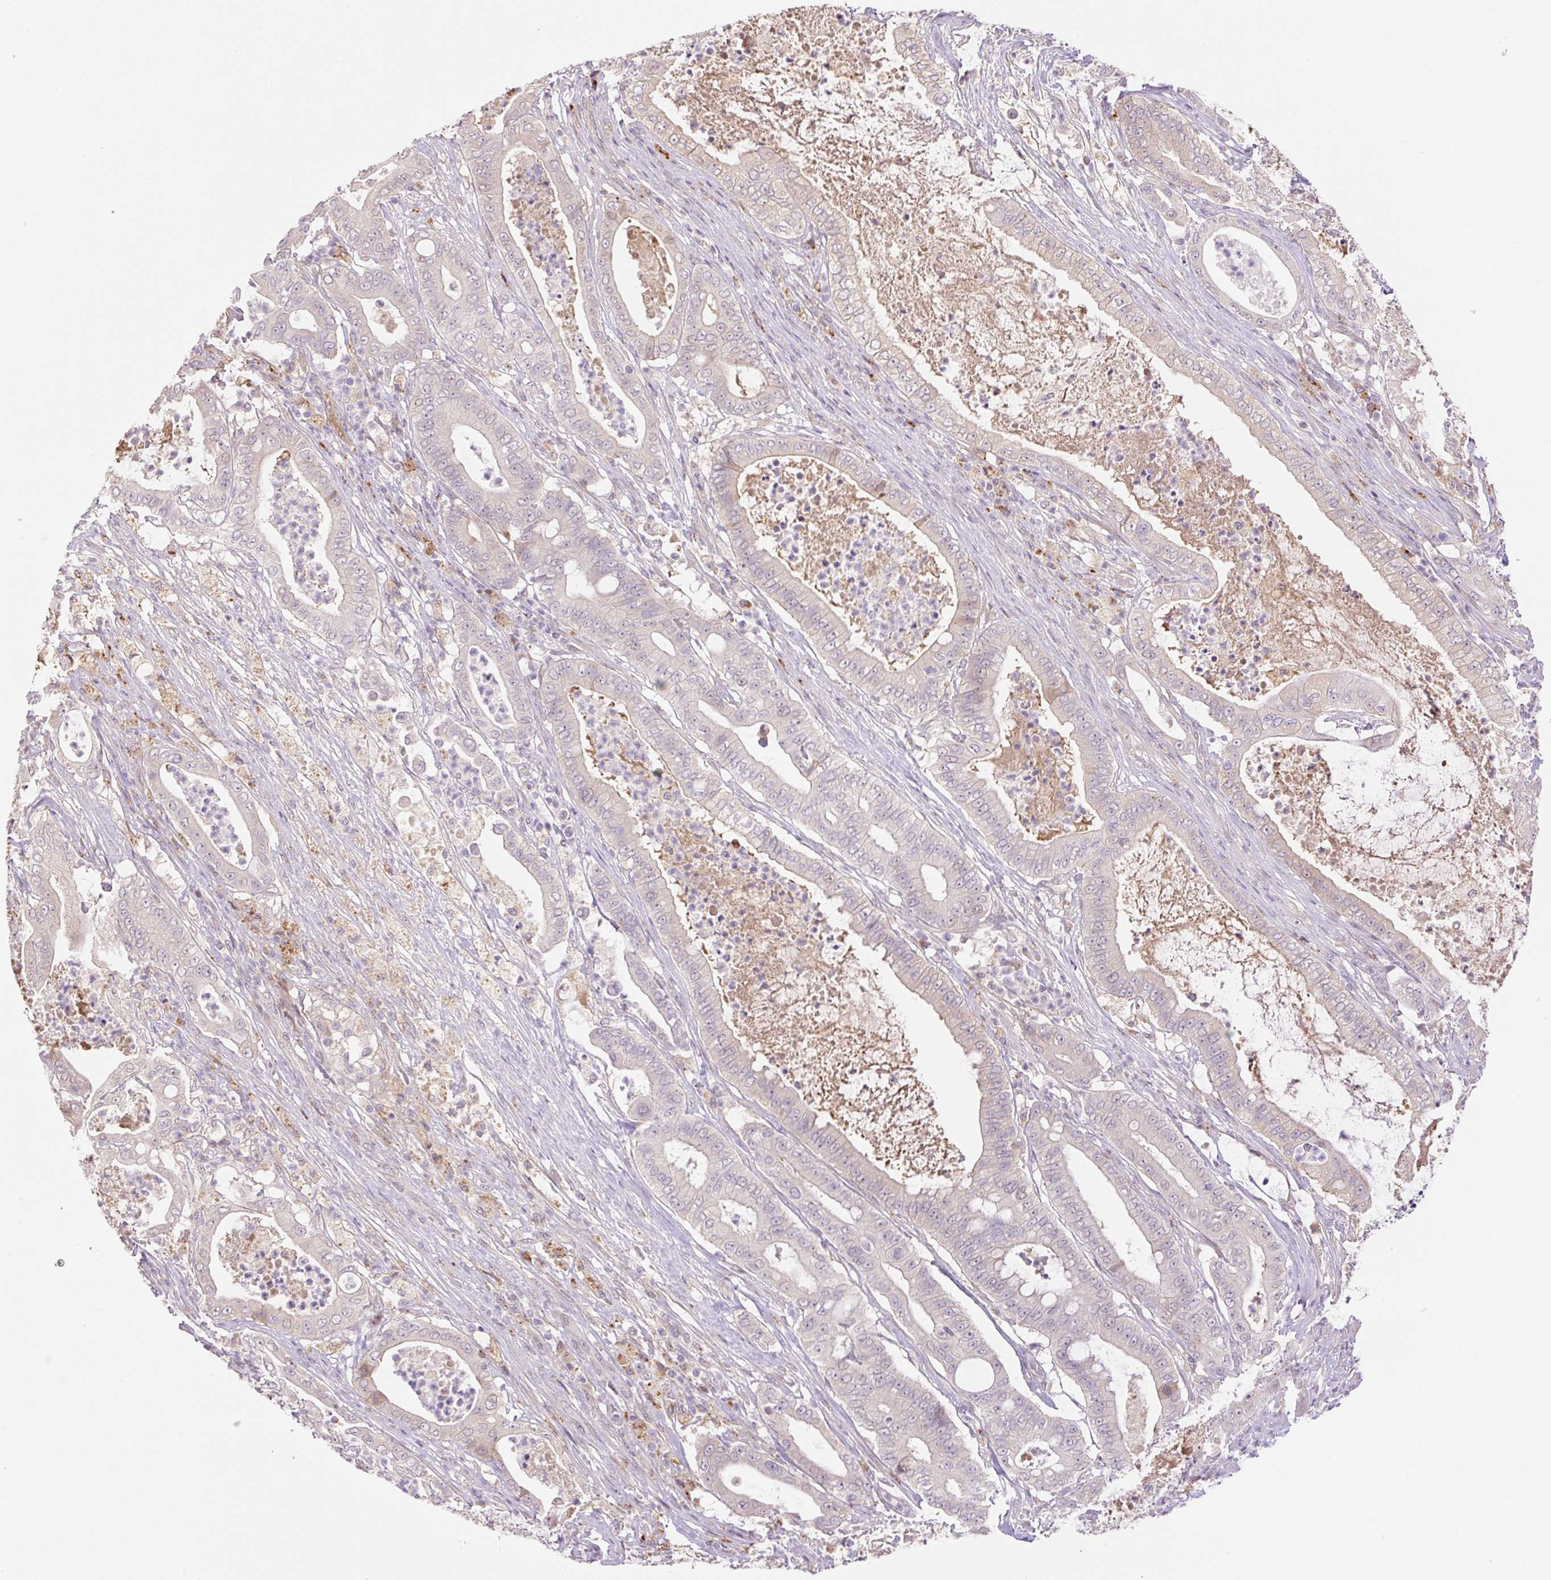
{"staining": {"intensity": "negative", "quantity": "none", "location": "none"}, "tissue": "pancreatic cancer", "cell_type": "Tumor cells", "image_type": "cancer", "snomed": [{"axis": "morphology", "description": "Adenocarcinoma, NOS"}, {"axis": "topography", "description": "Pancreas"}], "caption": "This is an IHC histopathology image of pancreatic cancer (adenocarcinoma). There is no positivity in tumor cells.", "gene": "HABP4", "patient": {"sex": "male", "age": 71}}